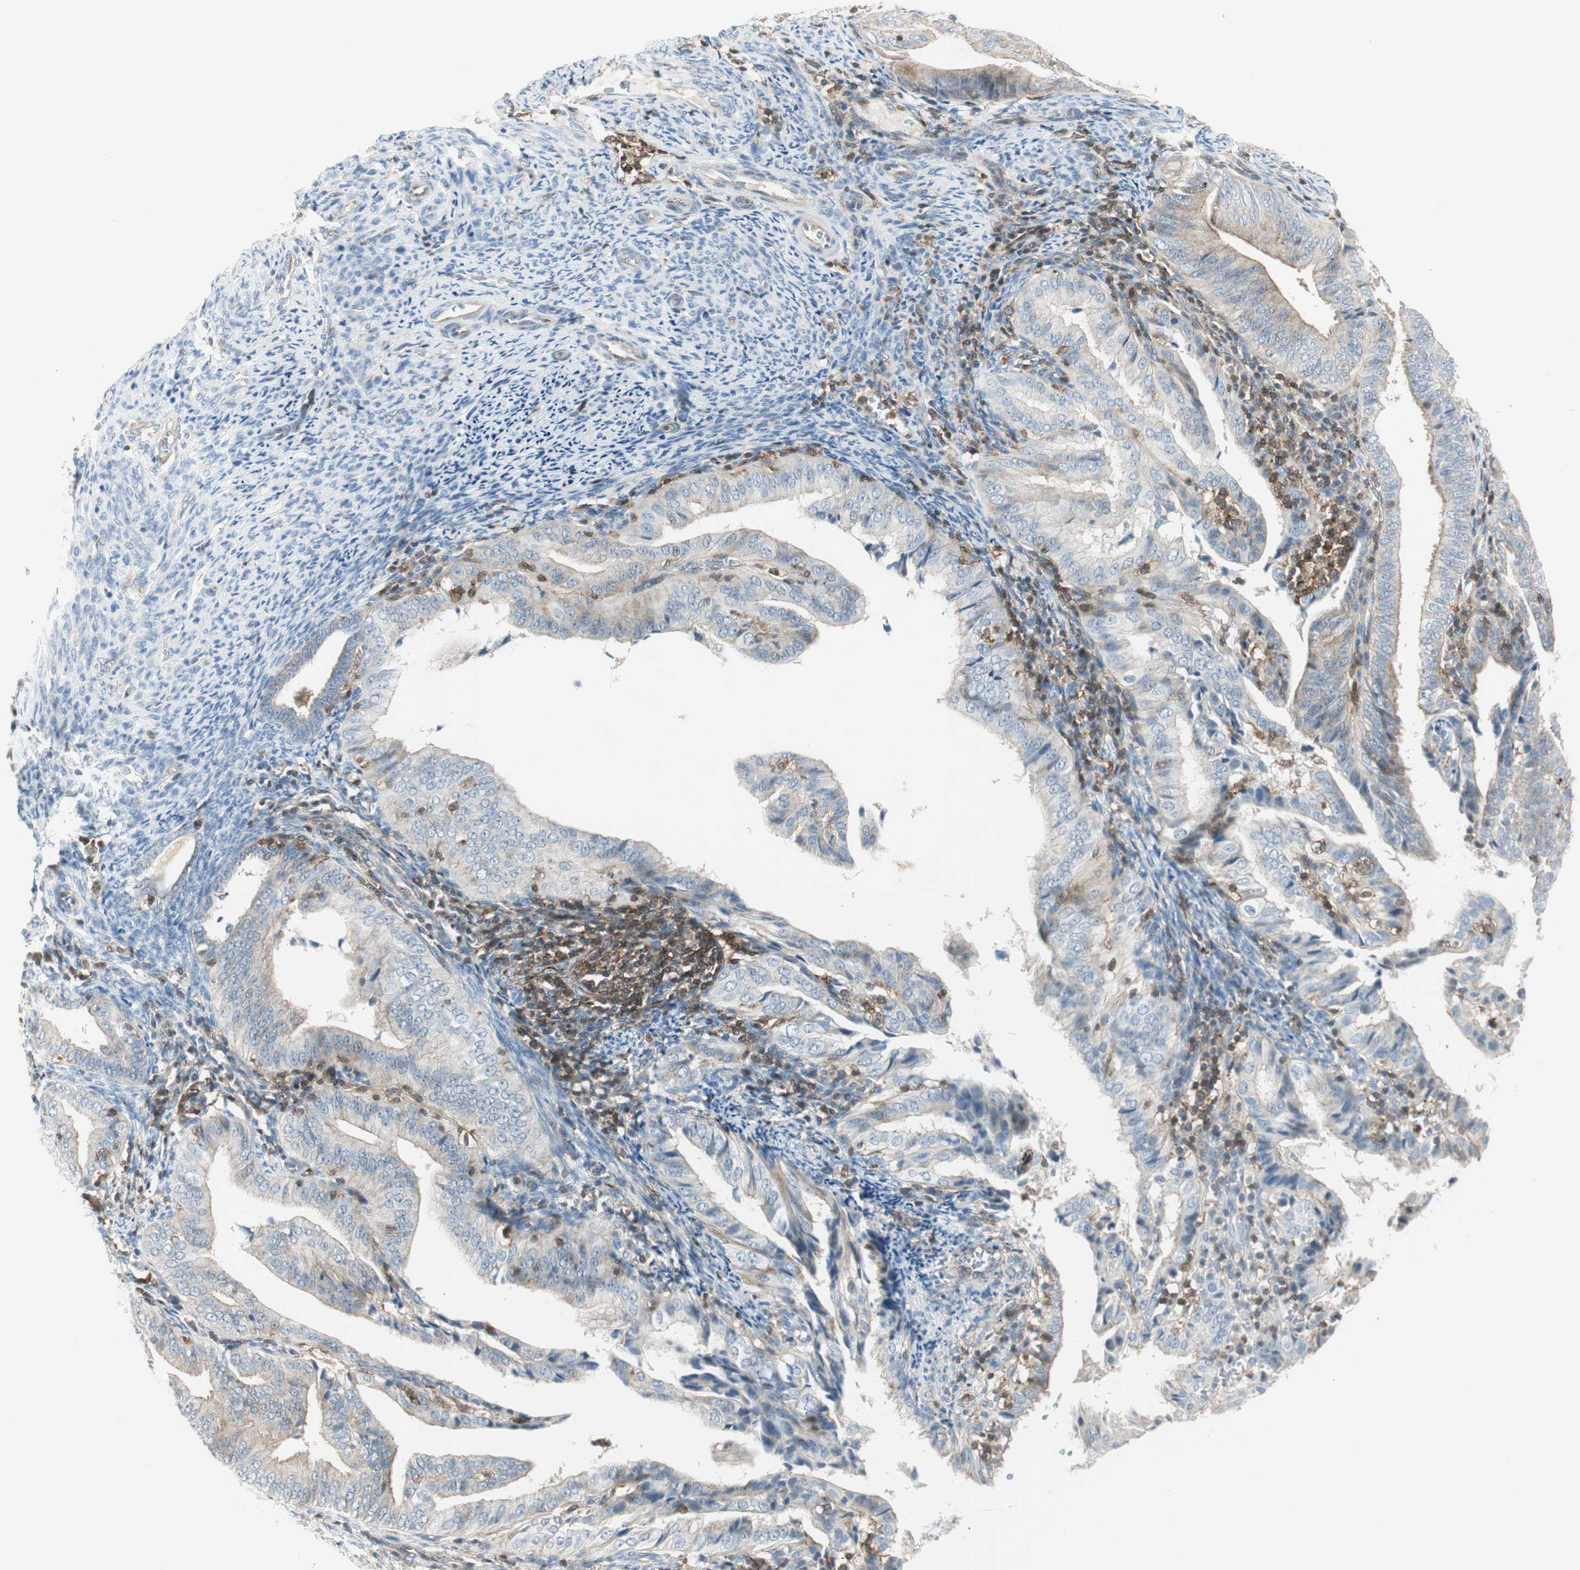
{"staining": {"intensity": "negative", "quantity": "none", "location": "none"}, "tissue": "endometrial cancer", "cell_type": "Tumor cells", "image_type": "cancer", "snomed": [{"axis": "morphology", "description": "Adenocarcinoma, NOS"}, {"axis": "topography", "description": "Endometrium"}], "caption": "Immunohistochemical staining of human endometrial adenocarcinoma shows no significant positivity in tumor cells.", "gene": "PPP1CA", "patient": {"sex": "female", "age": 58}}